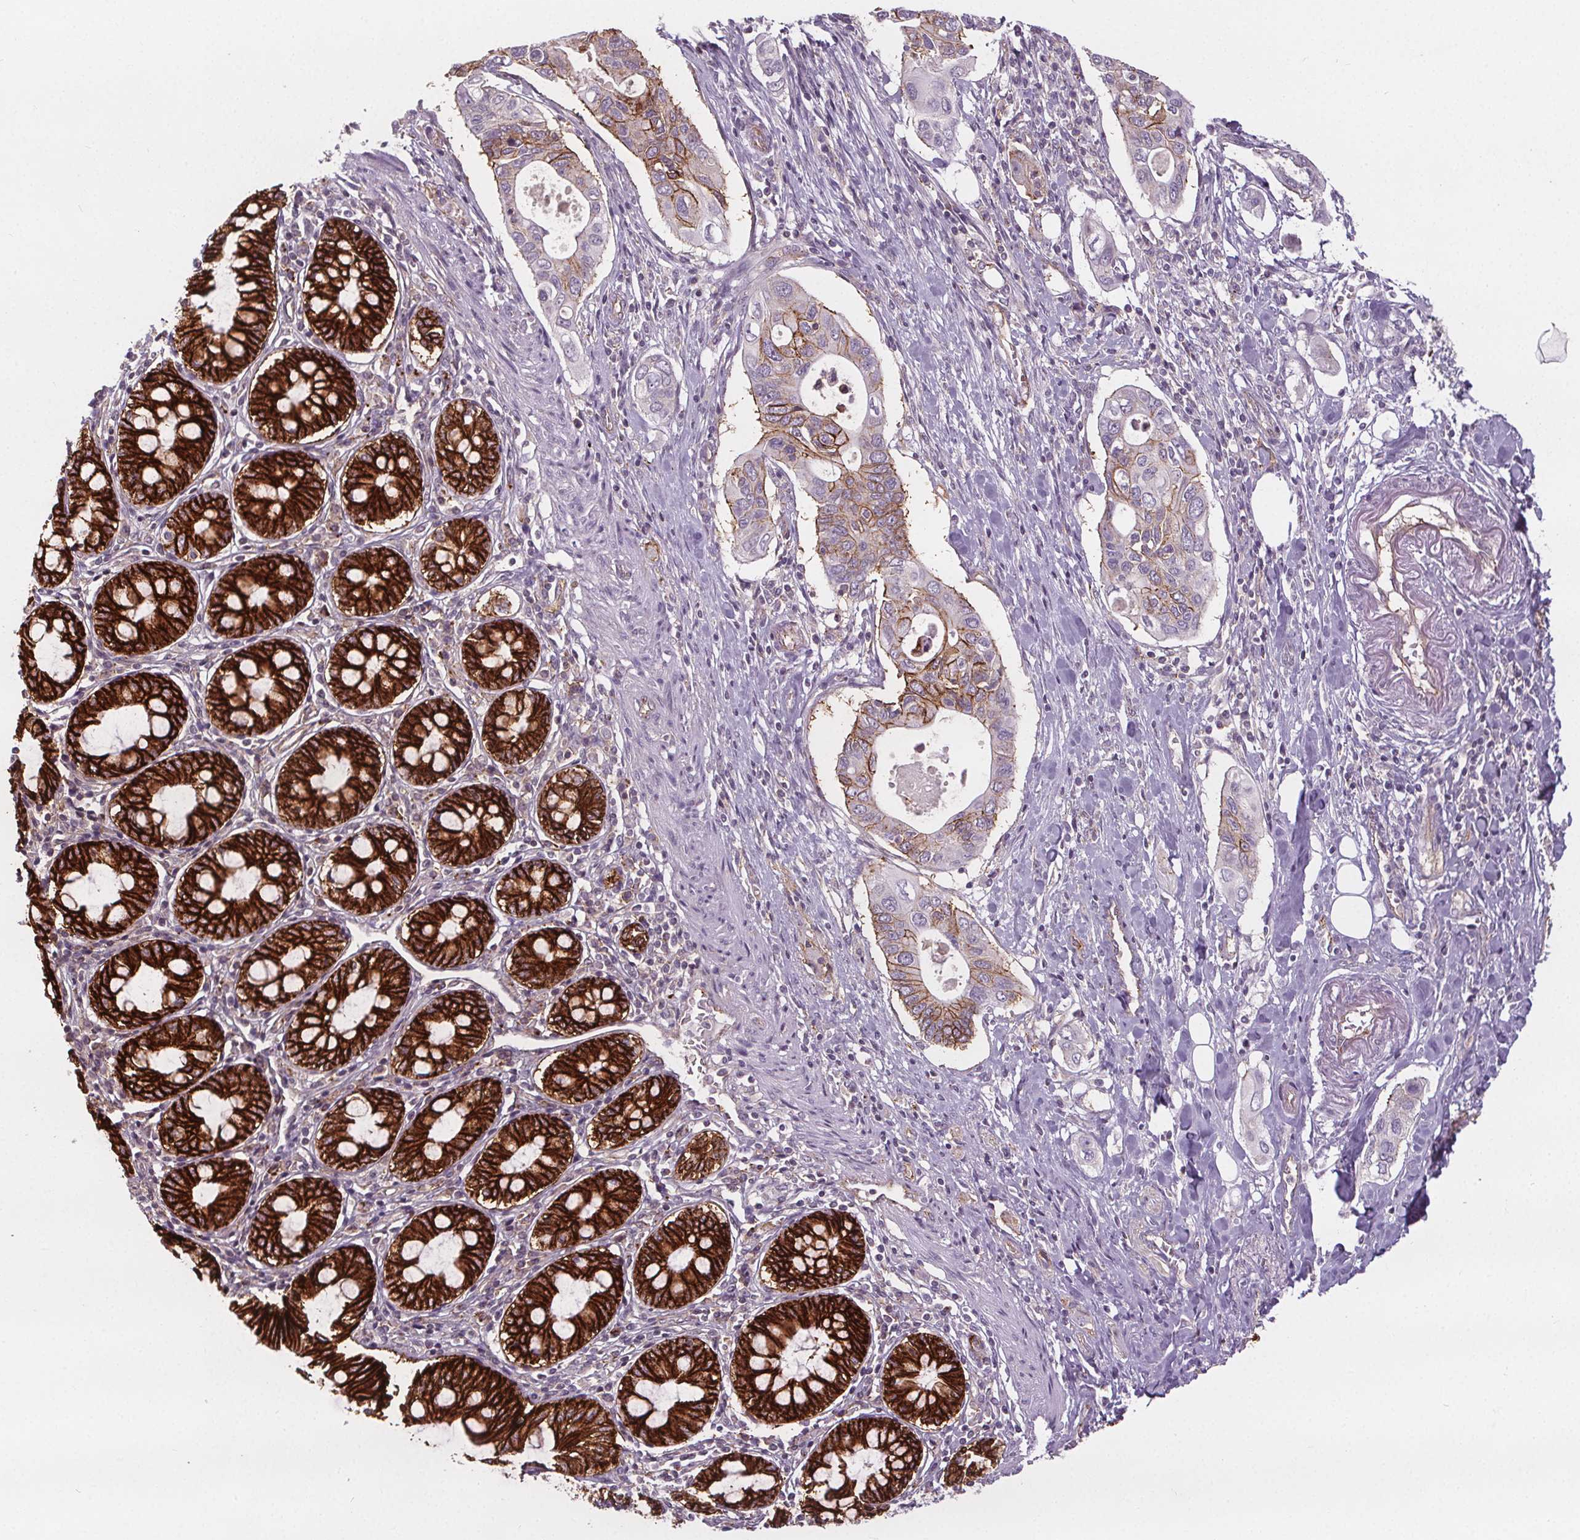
{"staining": {"intensity": "strong", "quantity": "25%-75%", "location": "cytoplasmic/membranous"}, "tissue": "pancreatic cancer", "cell_type": "Tumor cells", "image_type": "cancer", "snomed": [{"axis": "morphology", "description": "Adenocarcinoma, NOS"}, {"axis": "topography", "description": "Pancreas"}], "caption": "Pancreatic cancer stained with IHC exhibits strong cytoplasmic/membranous positivity in about 25%-75% of tumor cells.", "gene": "ATP1A1", "patient": {"sex": "female", "age": 63}}